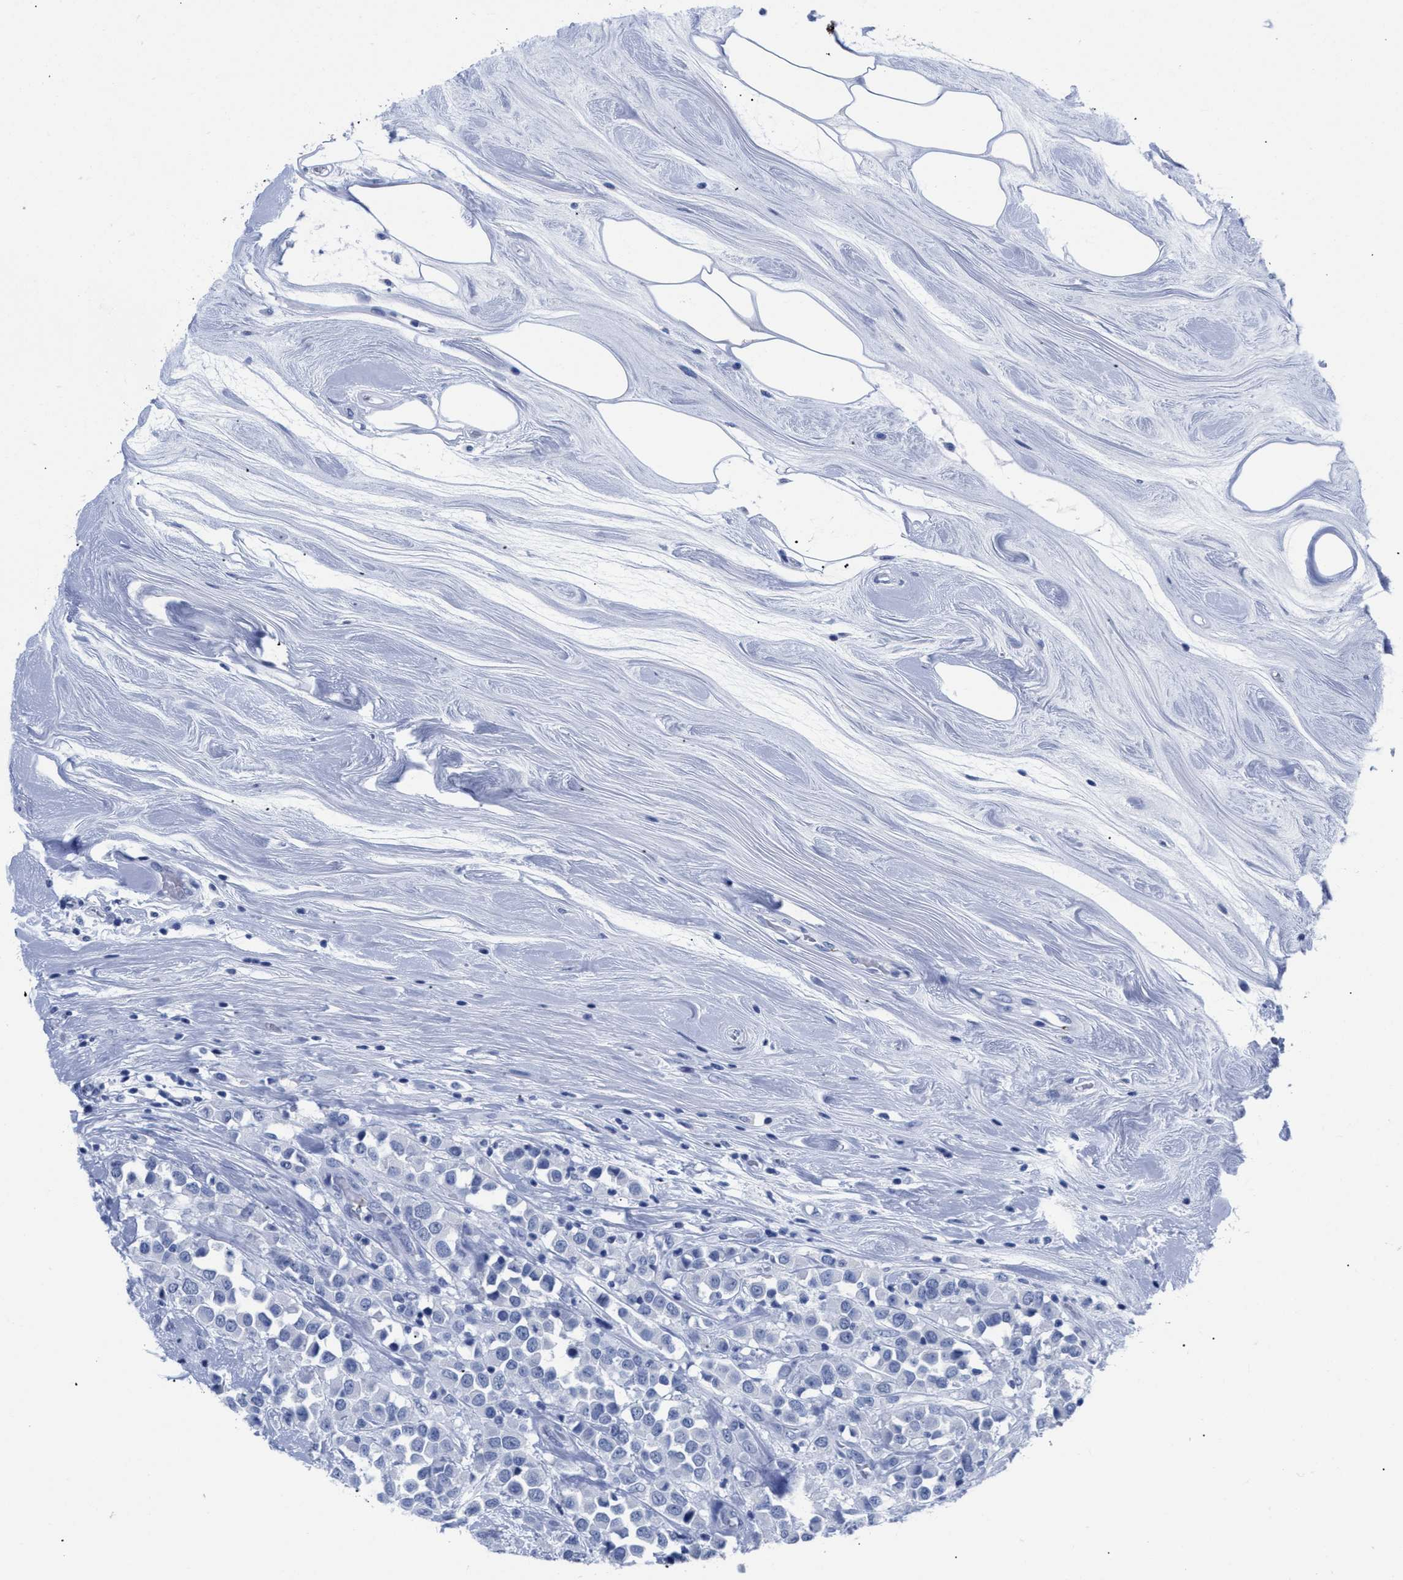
{"staining": {"intensity": "negative", "quantity": "none", "location": "none"}, "tissue": "breast cancer", "cell_type": "Tumor cells", "image_type": "cancer", "snomed": [{"axis": "morphology", "description": "Duct carcinoma"}, {"axis": "topography", "description": "Breast"}], "caption": "Immunohistochemical staining of human intraductal carcinoma (breast) reveals no significant positivity in tumor cells.", "gene": "TREML1", "patient": {"sex": "female", "age": 61}}